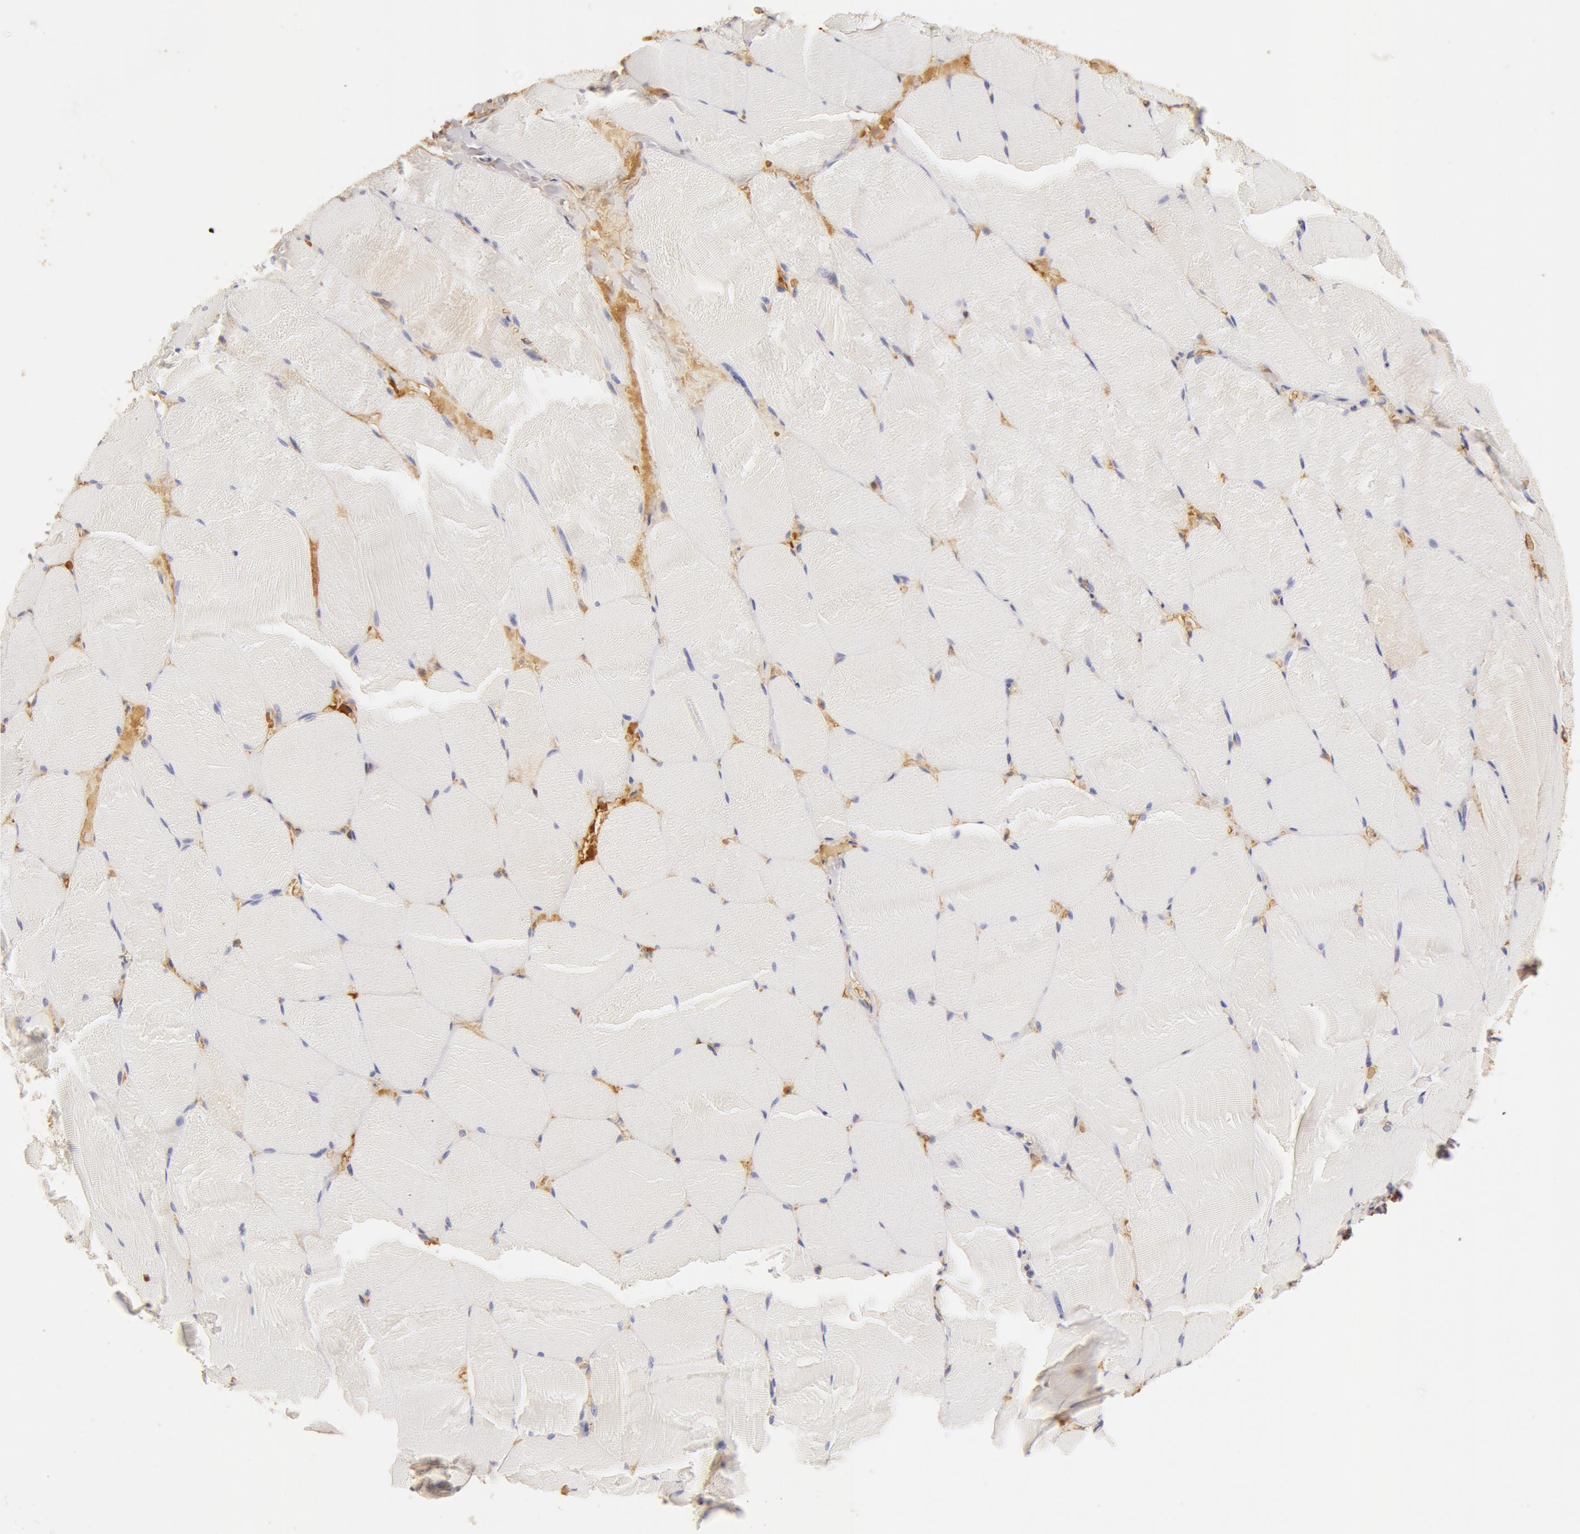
{"staining": {"intensity": "weak", "quantity": ">75%", "location": "cytoplasmic/membranous"}, "tissue": "skeletal muscle", "cell_type": "Myocytes", "image_type": "normal", "snomed": [{"axis": "morphology", "description": "Normal tissue, NOS"}, {"axis": "topography", "description": "Skeletal muscle"}], "caption": "Protein expression analysis of normal human skeletal muscle reveals weak cytoplasmic/membranous expression in approximately >75% of myocytes. (DAB (3,3'-diaminobenzidine) IHC with brightfield microscopy, high magnification).", "gene": "TF", "patient": {"sex": "male", "age": 71}}